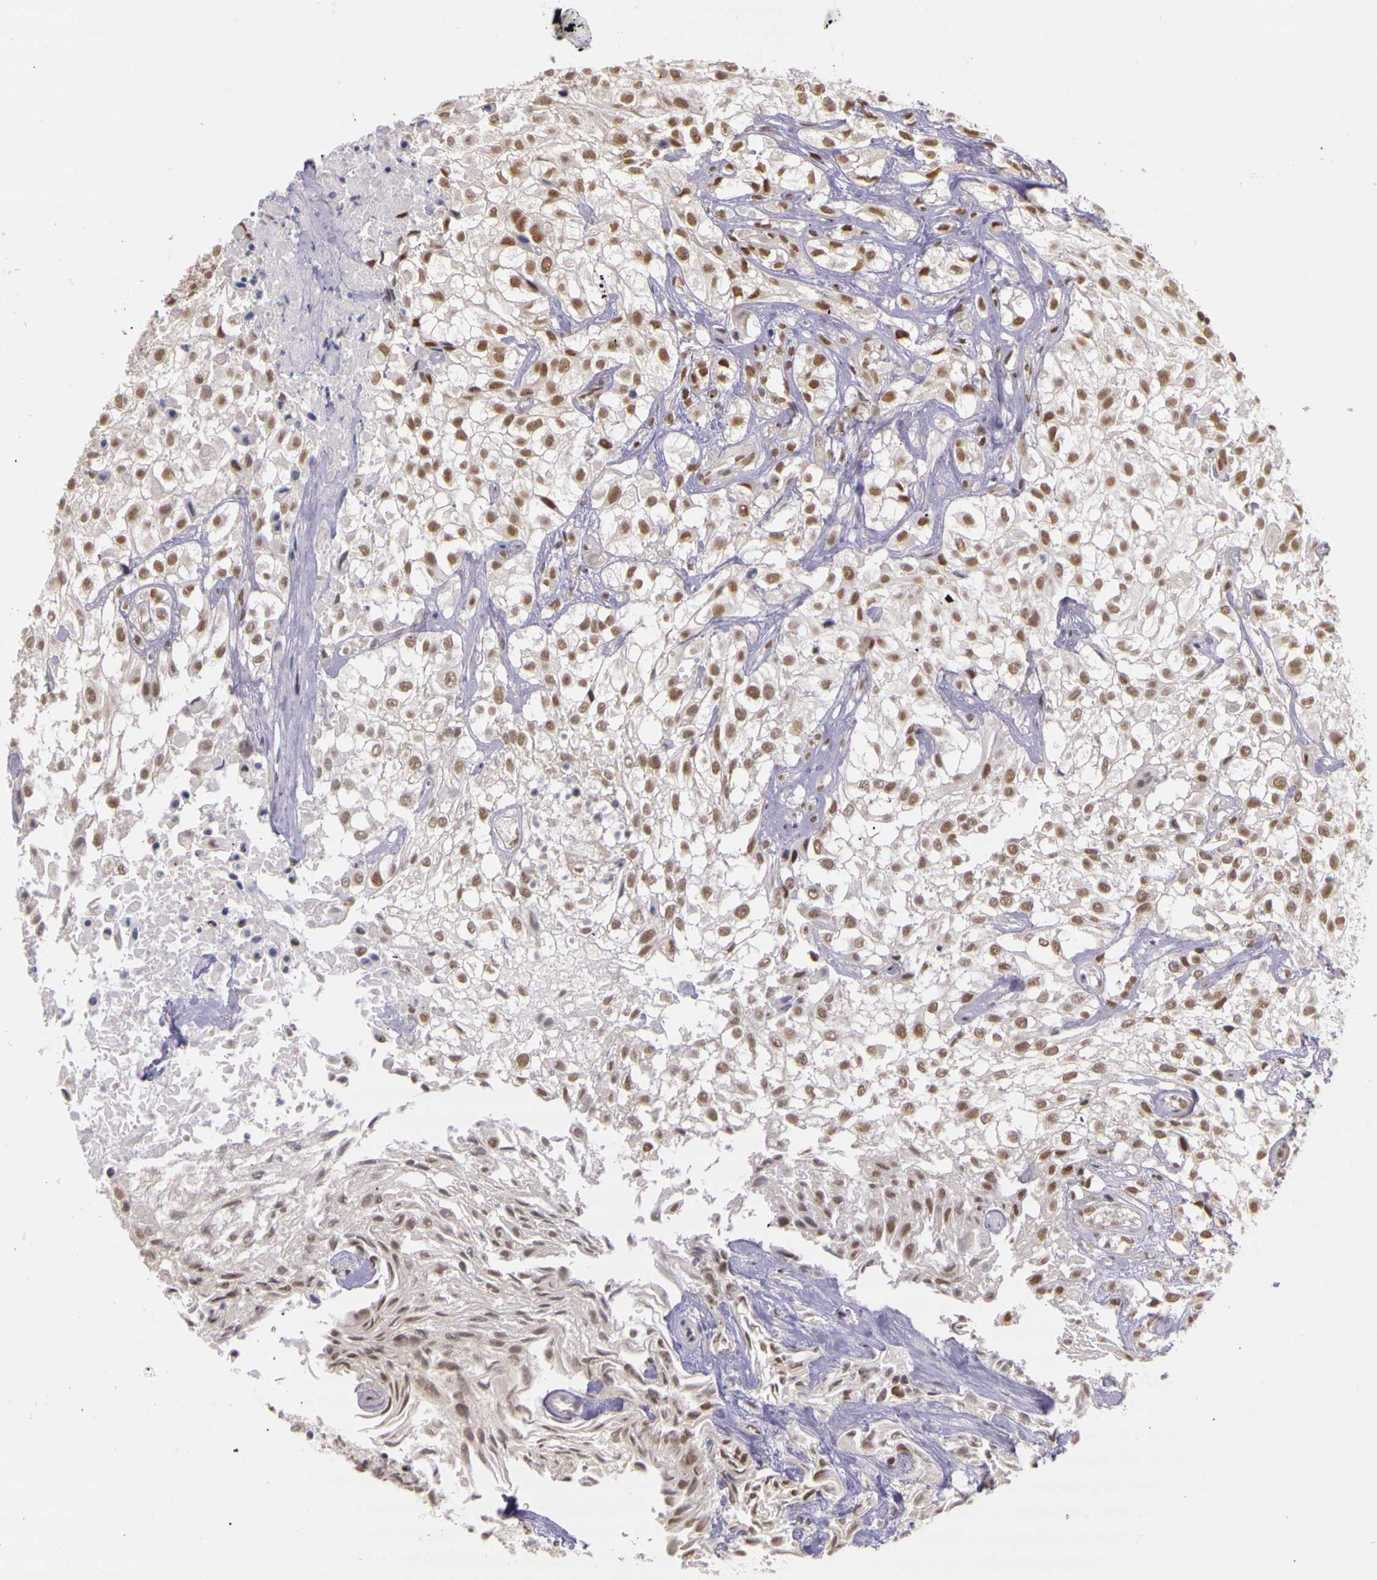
{"staining": {"intensity": "moderate", "quantity": ">75%", "location": "nuclear"}, "tissue": "urothelial cancer", "cell_type": "Tumor cells", "image_type": "cancer", "snomed": [{"axis": "morphology", "description": "Urothelial carcinoma, High grade"}, {"axis": "topography", "description": "Urinary bladder"}], "caption": "Immunohistochemical staining of urothelial cancer exhibits medium levels of moderate nuclear staining in about >75% of tumor cells. The staining was performed using DAB (3,3'-diaminobenzidine), with brown indicating positive protein expression. Nuclei are stained blue with hematoxylin.", "gene": "WDR13", "patient": {"sex": "male", "age": 56}}